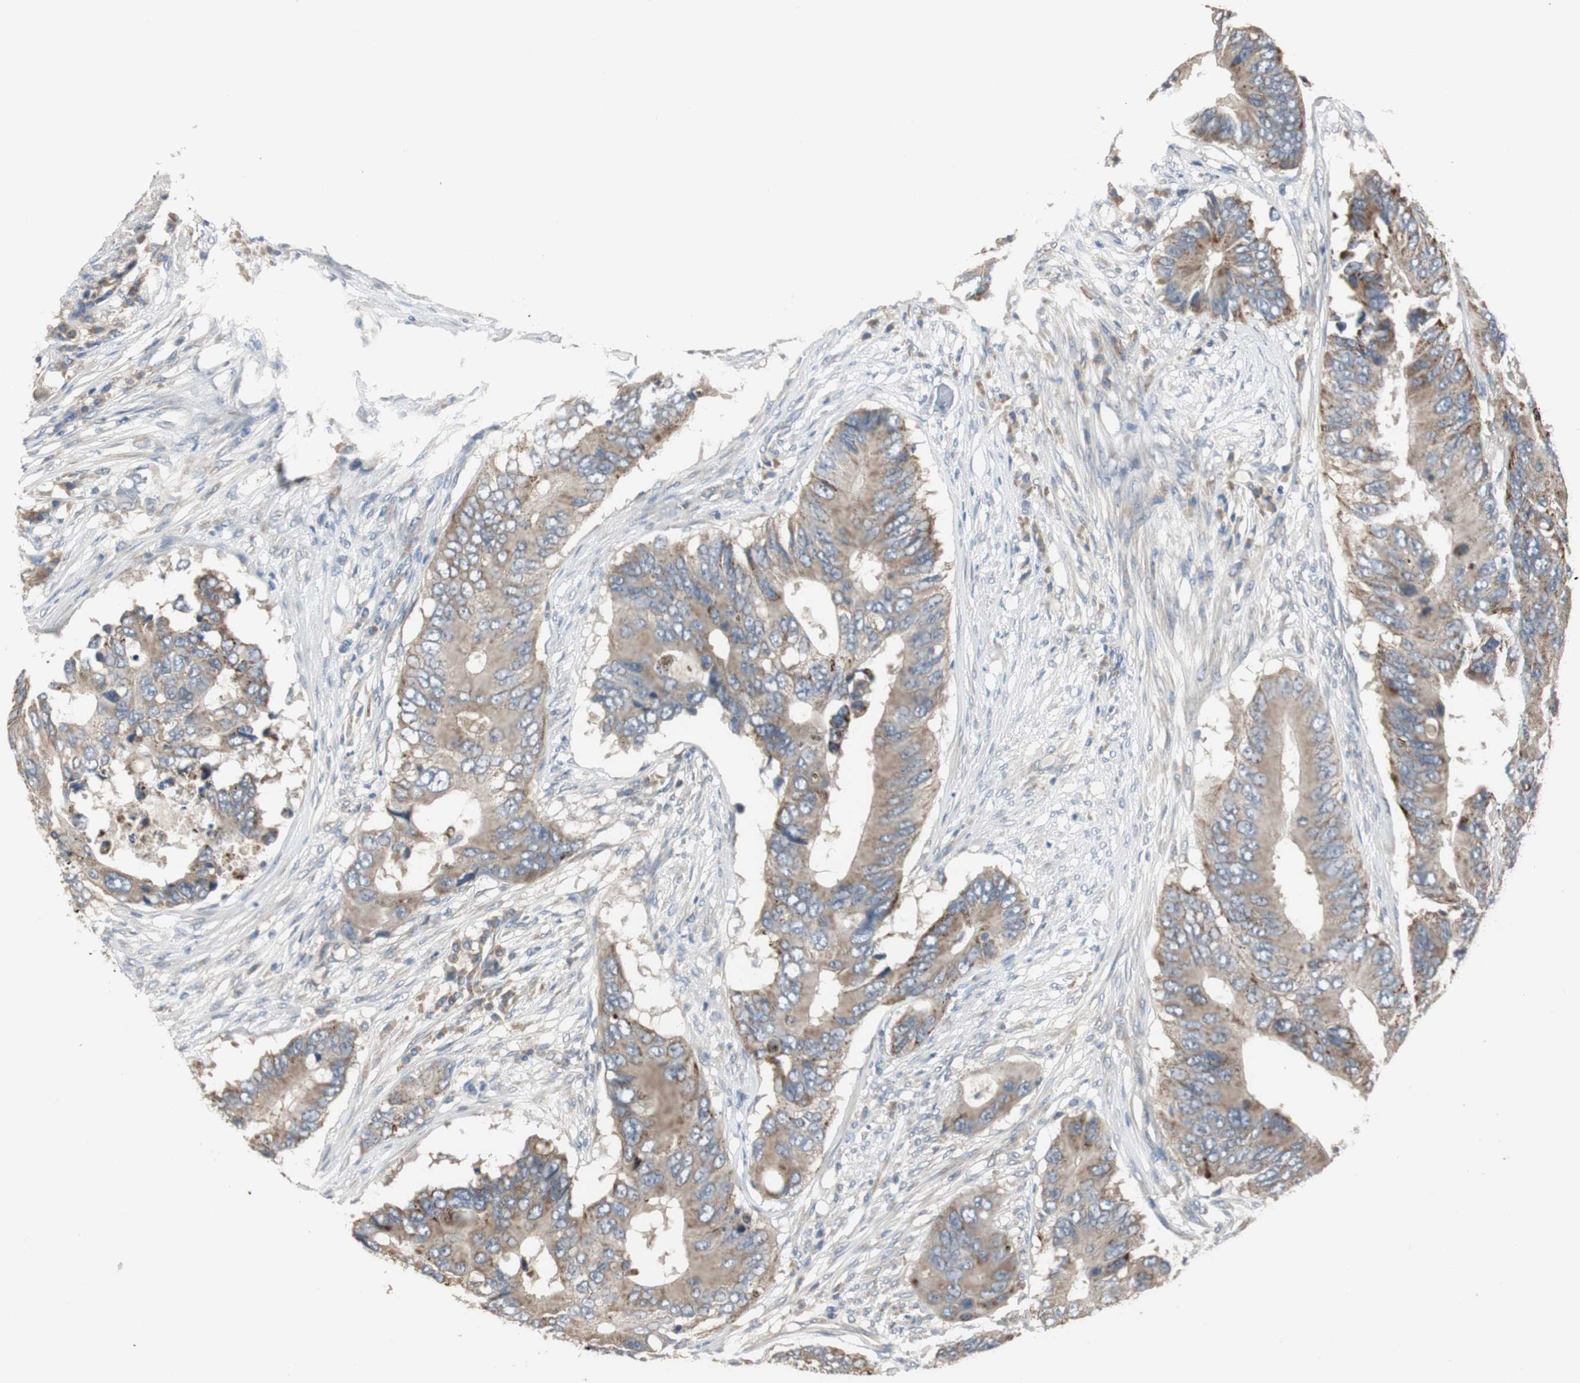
{"staining": {"intensity": "weak", "quantity": ">75%", "location": "cytoplasmic/membranous"}, "tissue": "colorectal cancer", "cell_type": "Tumor cells", "image_type": "cancer", "snomed": [{"axis": "morphology", "description": "Adenocarcinoma, NOS"}, {"axis": "topography", "description": "Colon"}], "caption": "Colorectal cancer (adenocarcinoma) stained with a protein marker reveals weak staining in tumor cells.", "gene": "MYT1", "patient": {"sex": "male", "age": 71}}